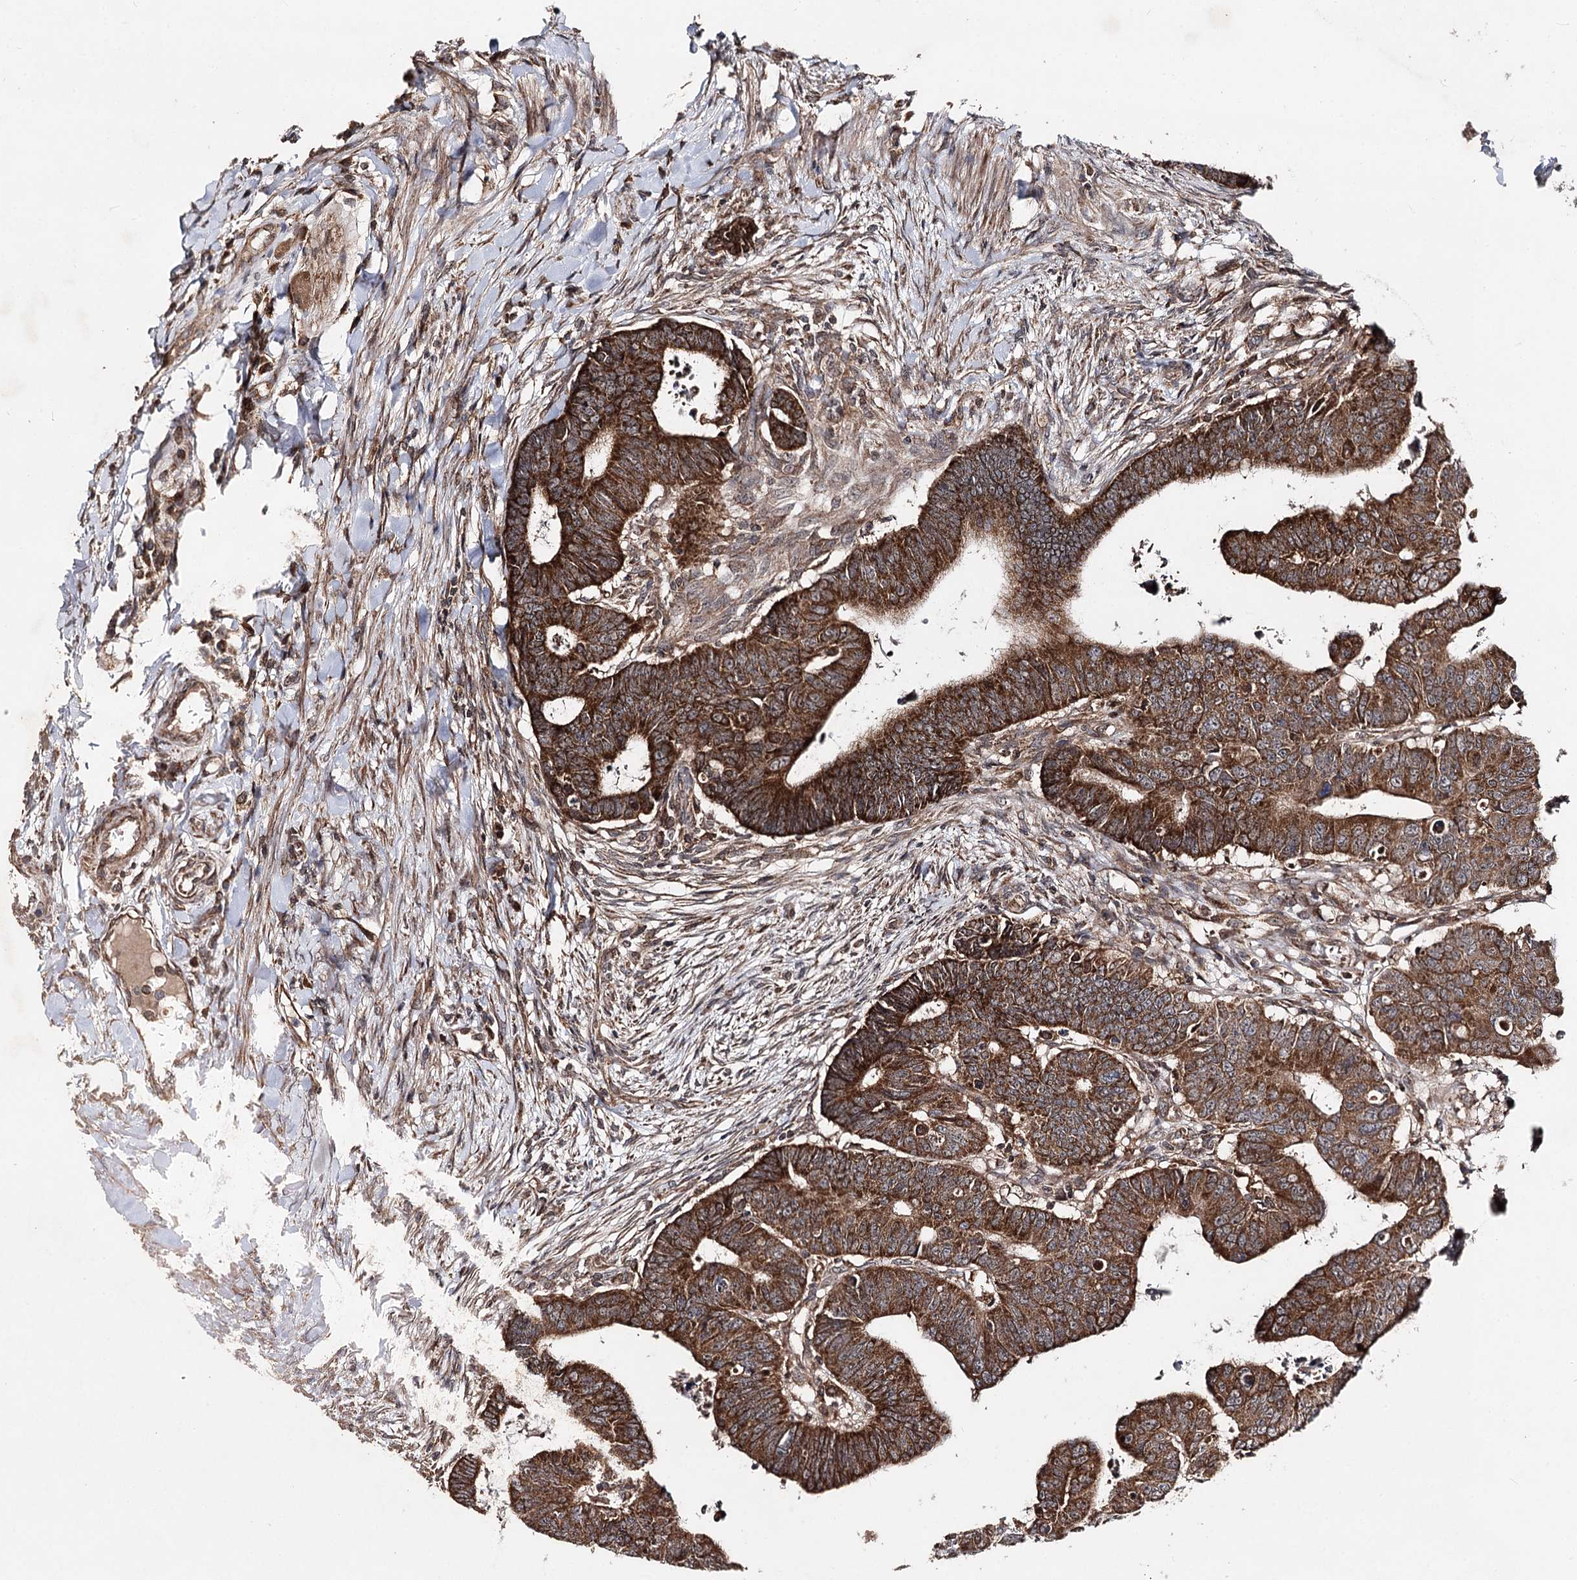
{"staining": {"intensity": "strong", "quantity": ">75%", "location": "cytoplasmic/membranous"}, "tissue": "colorectal cancer", "cell_type": "Tumor cells", "image_type": "cancer", "snomed": [{"axis": "morphology", "description": "Normal tissue, NOS"}, {"axis": "morphology", "description": "Adenocarcinoma, NOS"}, {"axis": "topography", "description": "Rectum"}], "caption": "Immunohistochemistry (IHC) of colorectal cancer displays high levels of strong cytoplasmic/membranous expression in approximately >75% of tumor cells.", "gene": "MINDY3", "patient": {"sex": "female", "age": 65}}